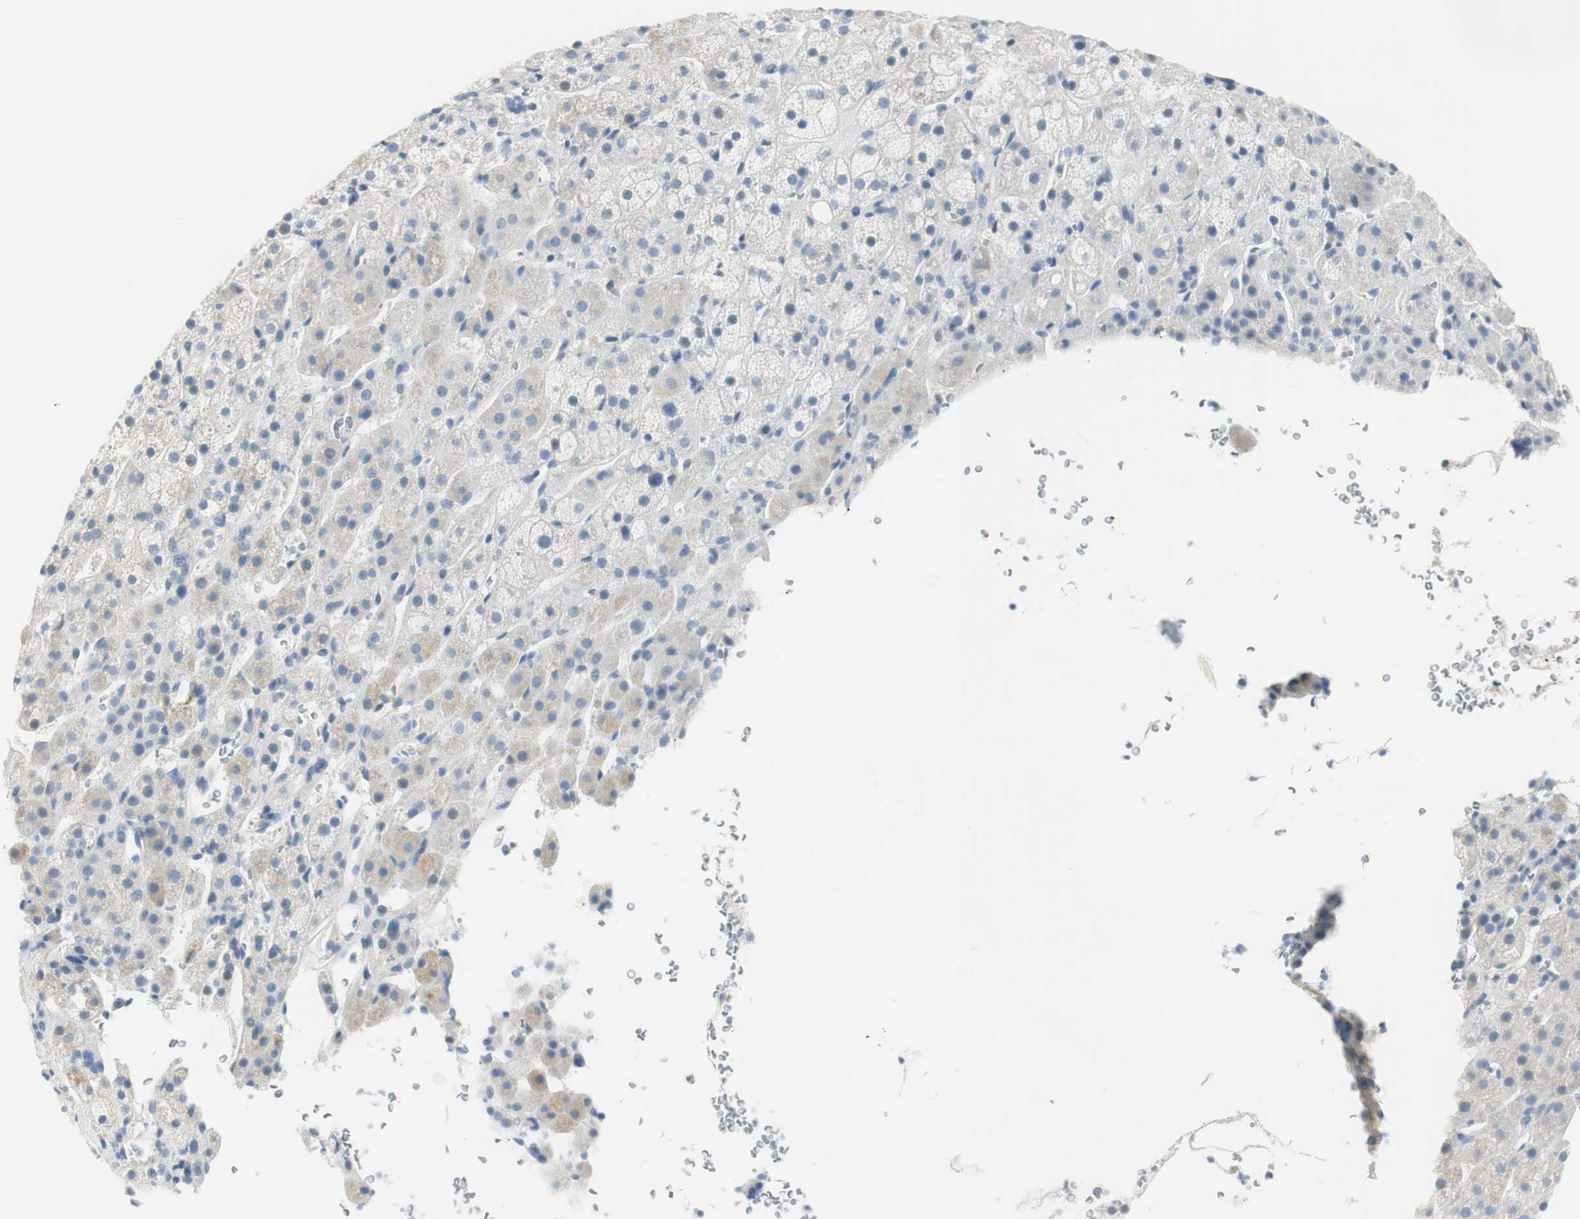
{"staining": {"intensity": "negative", "quantity": "none", "location": "none"}, "tissue": "adrenal gland", "cell_type": "Glandular cells", "image_type": "normal", "snomed": [{"axis": "morphology", "description": "Normal tissue, NOS"}, {"axis": "topography", "description": "Adrenal gland"}], "caption": "The immunohistochemistry image has no significant positivity in glandular cells of adrenal gland. (Immunohistochemistry, brightfield microscopy, high magnification).", "gene": "DLG4", "patient": {"sex": "female", "age": 57}}